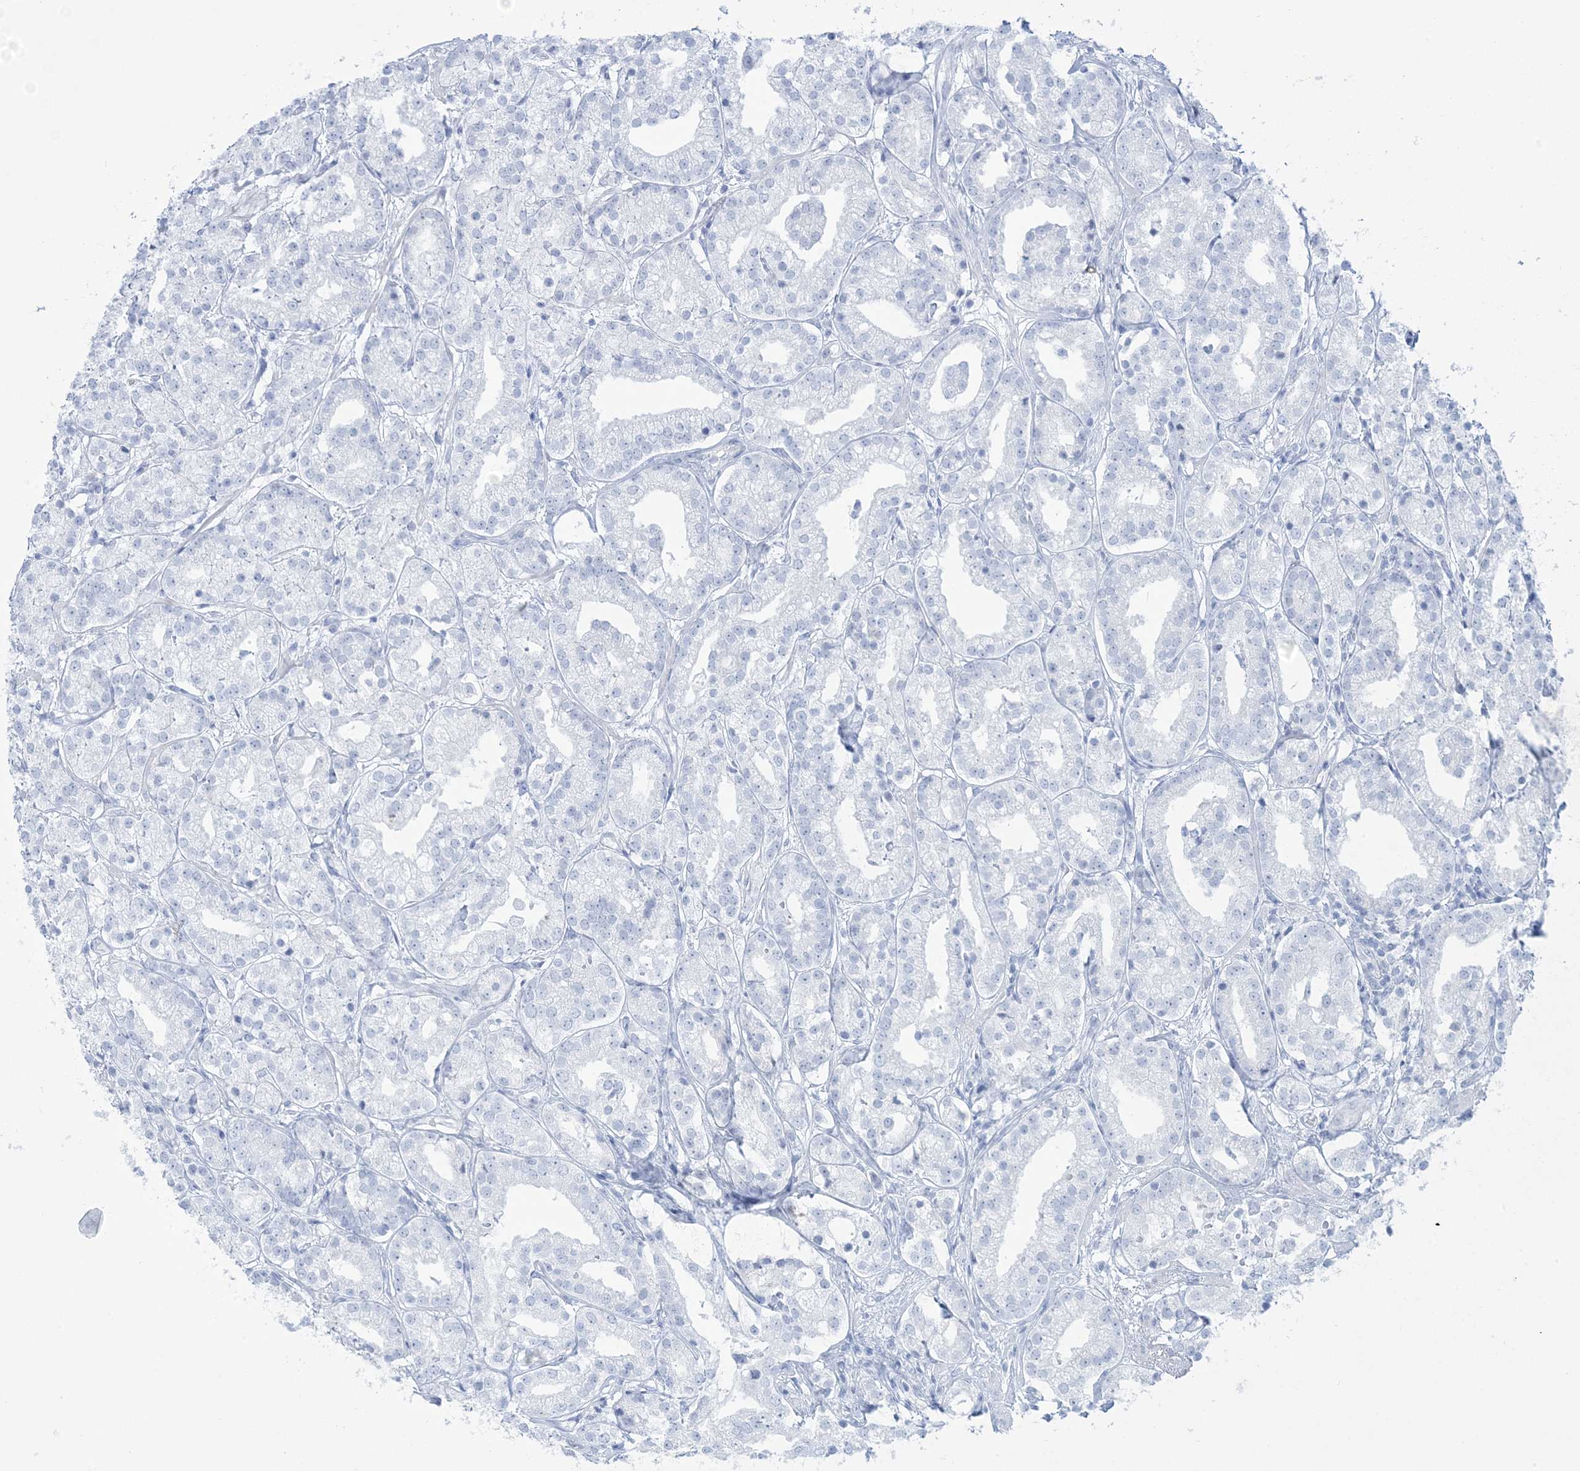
{"staining": {"intensity": "negative", "quantity": "none", "location": "none"}, "tissue": "prostate cancer", "cell_type": "Tumor cells", "image_type": "cancer", "snomed": [{"axis": "morphology", "description": "Adenocarcinoma, High grade"}, {"axis": "topography", "description": "Prostate"}], "caption": "Protein analysis of prostate cancer (high-grade adenocarcinoma) reveals no significant positivity in tumor cells.", "gene": "AGXT", "patient": {"sex": "male", "age": 69}}